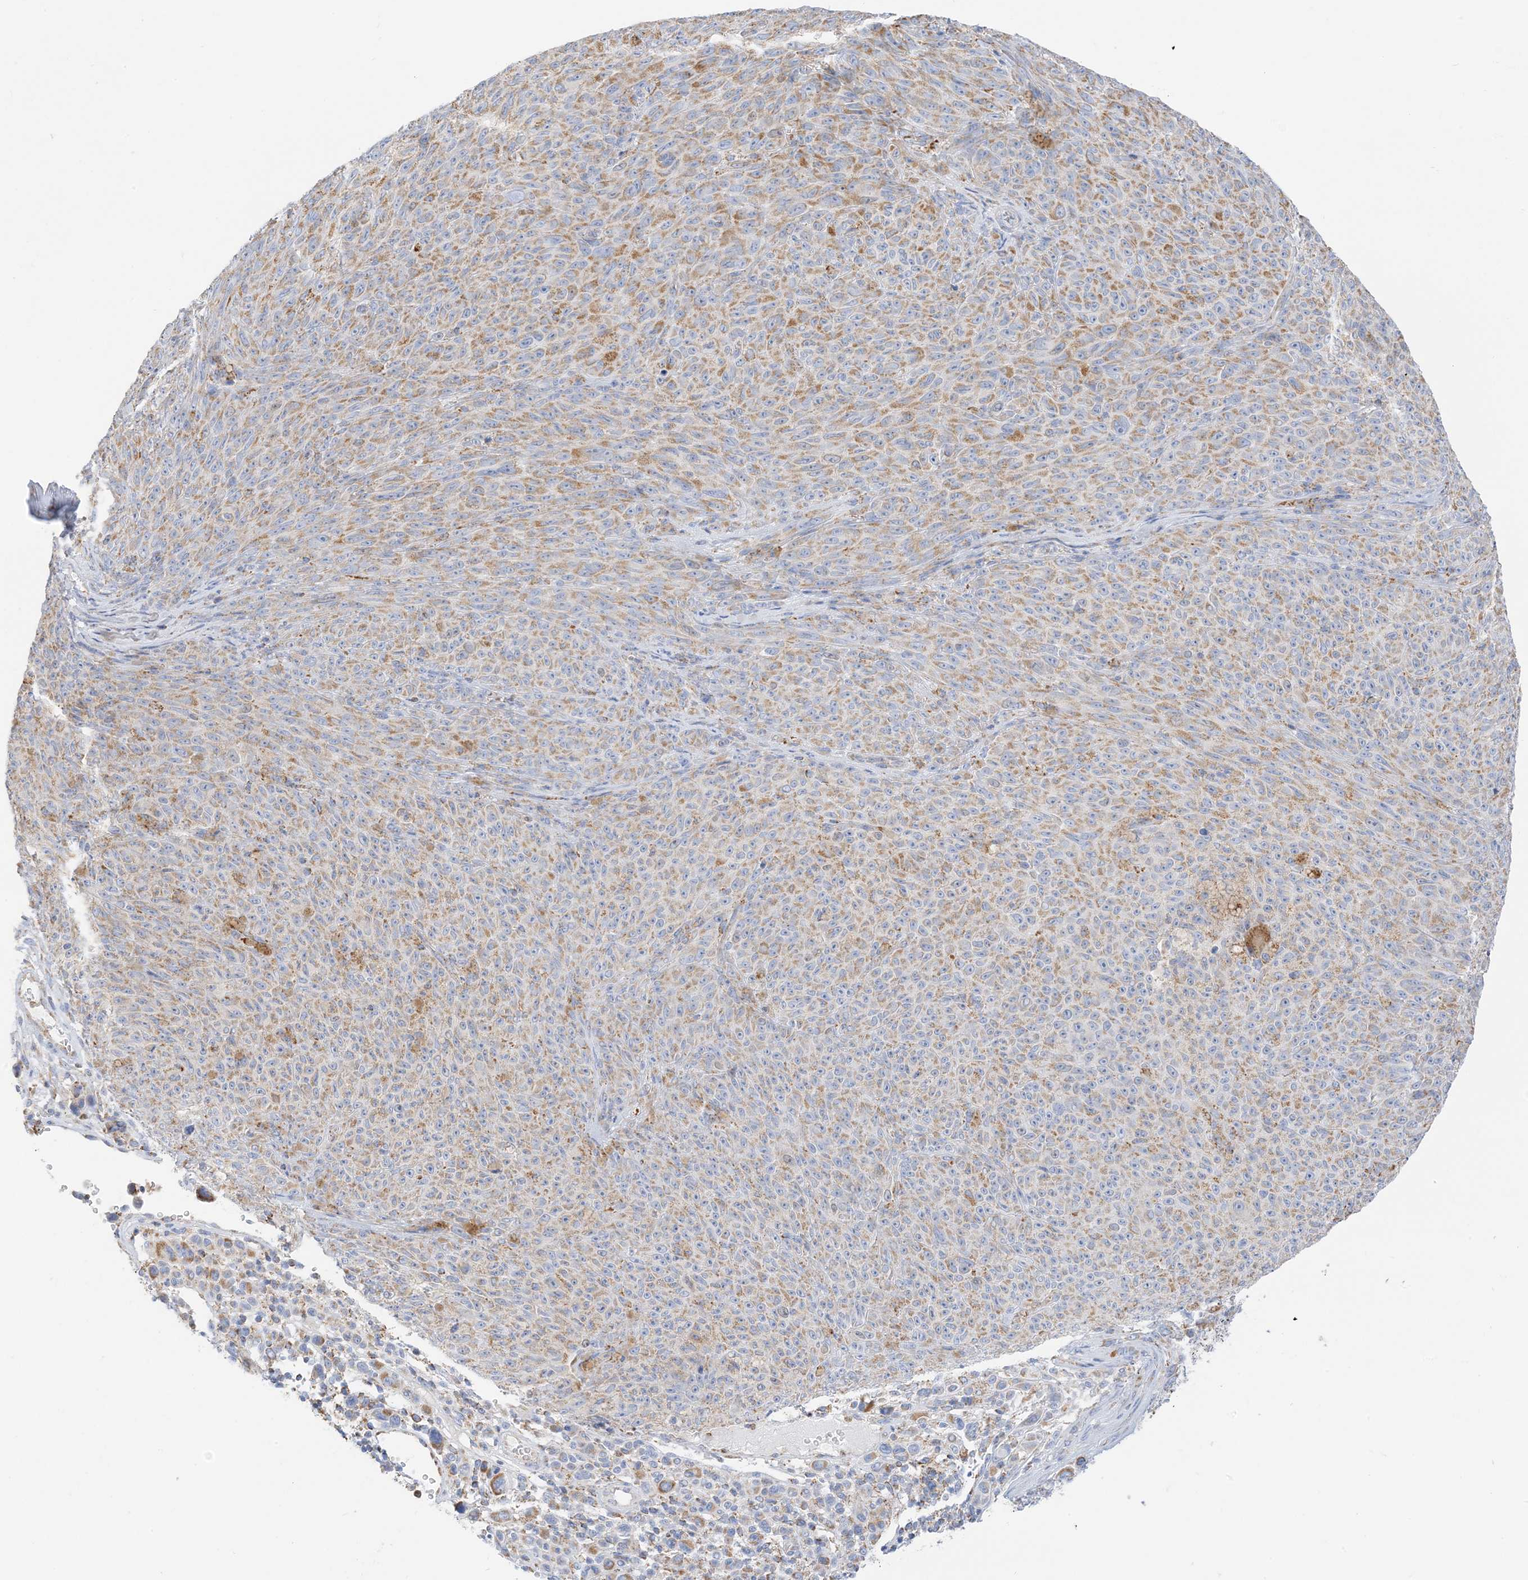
{"staining": {"intensity": "moderate", "quantity": ">75%", "location": "cytoplasmic/membranous"}, "tissue": "melanoma", "cell_type": "Tumor cells", "image_type": "cancer", "snomed": [{"axis": "morphology", "description": "Malignant melanoma, NOS"}, {"axis": "topography", "description": "Skin"}], "caption": "Protein staining exhibits moderate cytoplasmic/membranous staining in approximately >75% of tumor cells in melanoma.", "gene": "CAPN13", "patient": {"sex": "female", "age": 82}}